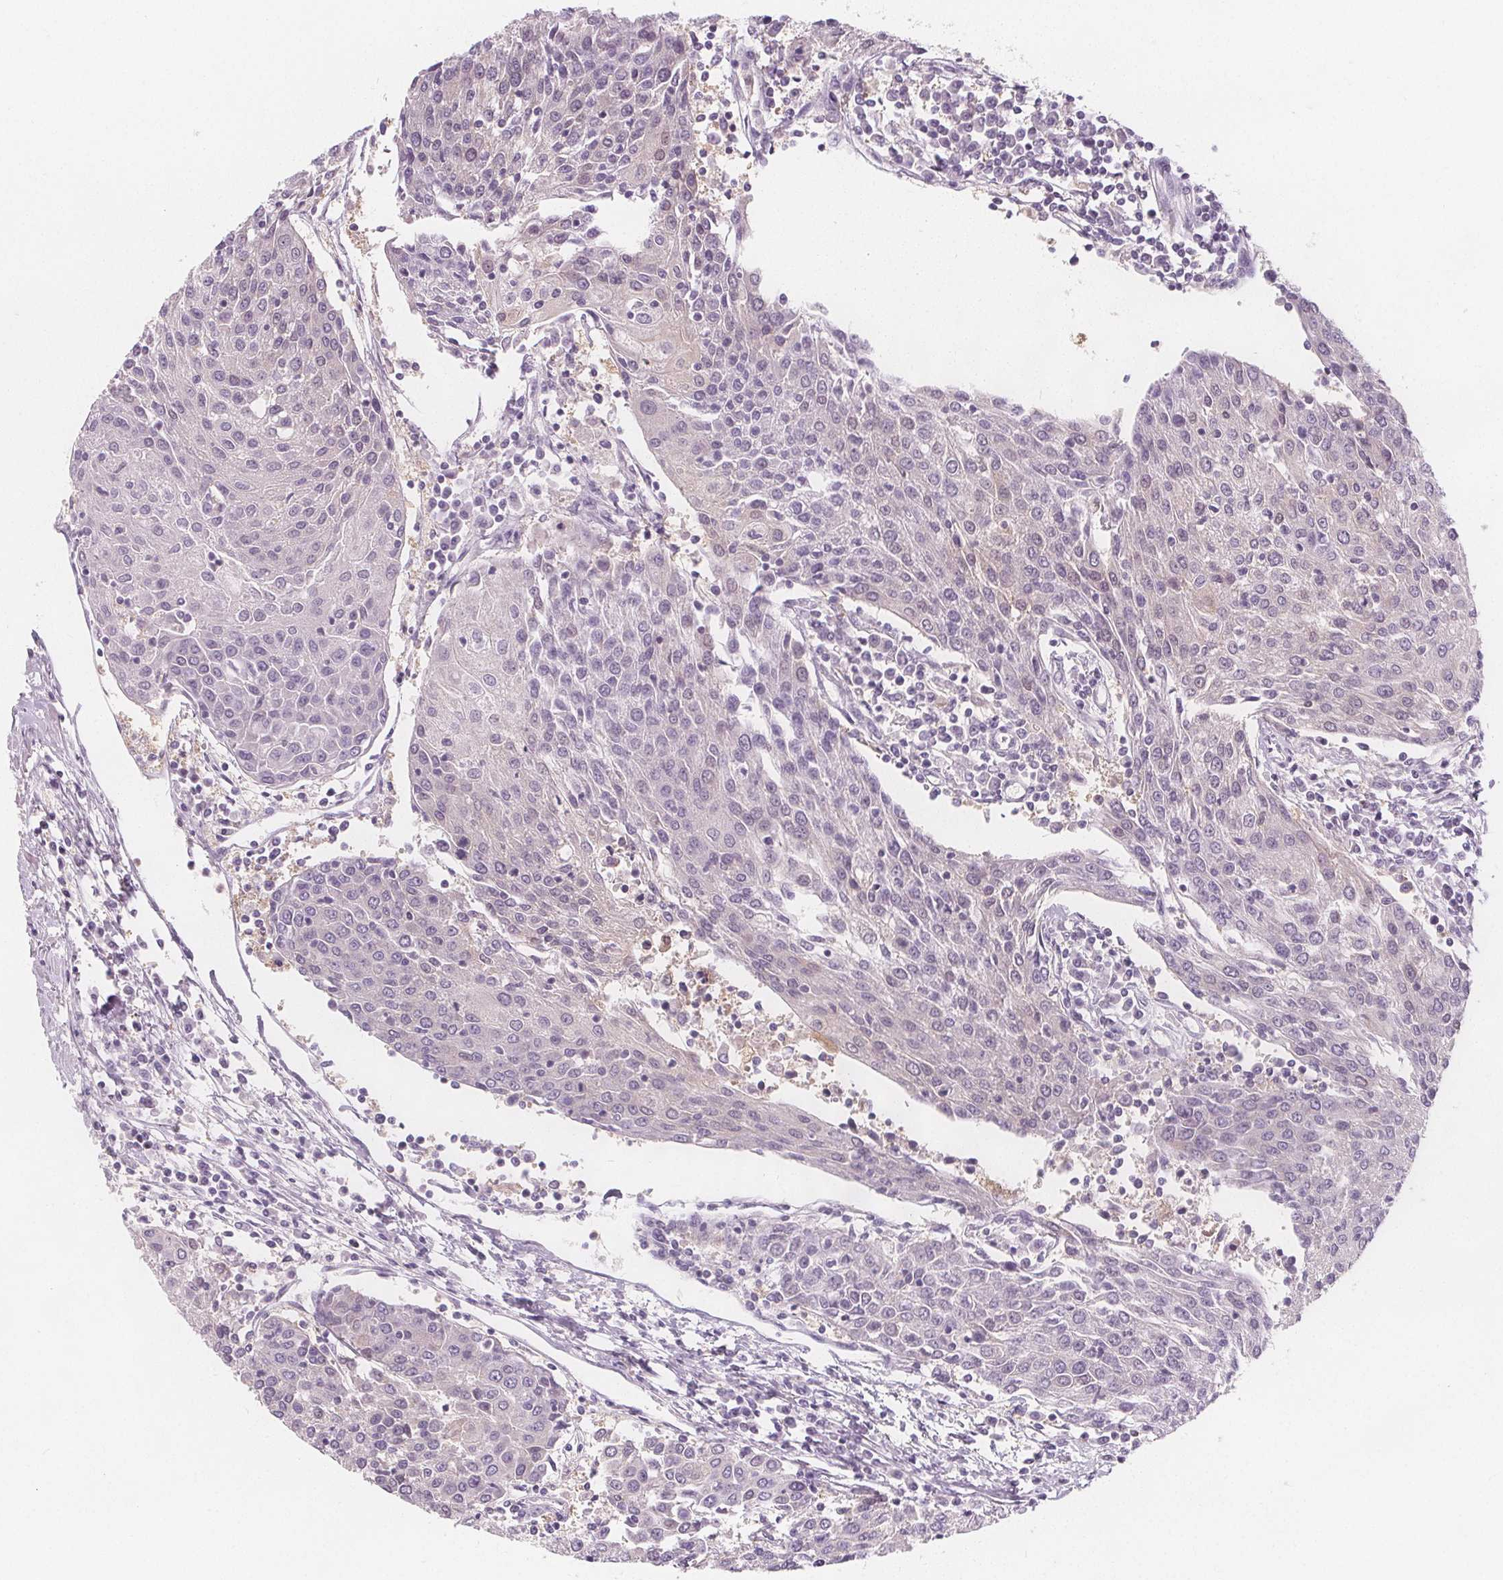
{"staining": {"intensity": "weak", "quantity": "<25%", "location": "cytoplasmic/membranous"}, "tissue": "urothelial cancer", "cell_type": "Tumor cells", "image_type": "cancer", "snomed": [{"axis": "morphology", "description": "Urothelial carcinoma, High grade"}, {"axis": "topography", "description": "Urinary bladder"}], "caption": "Tumor cells are negative for protein expression in human urothelial cancer.", "gene": "UGP2", "patient": {"sex": "female", "age": 85}}